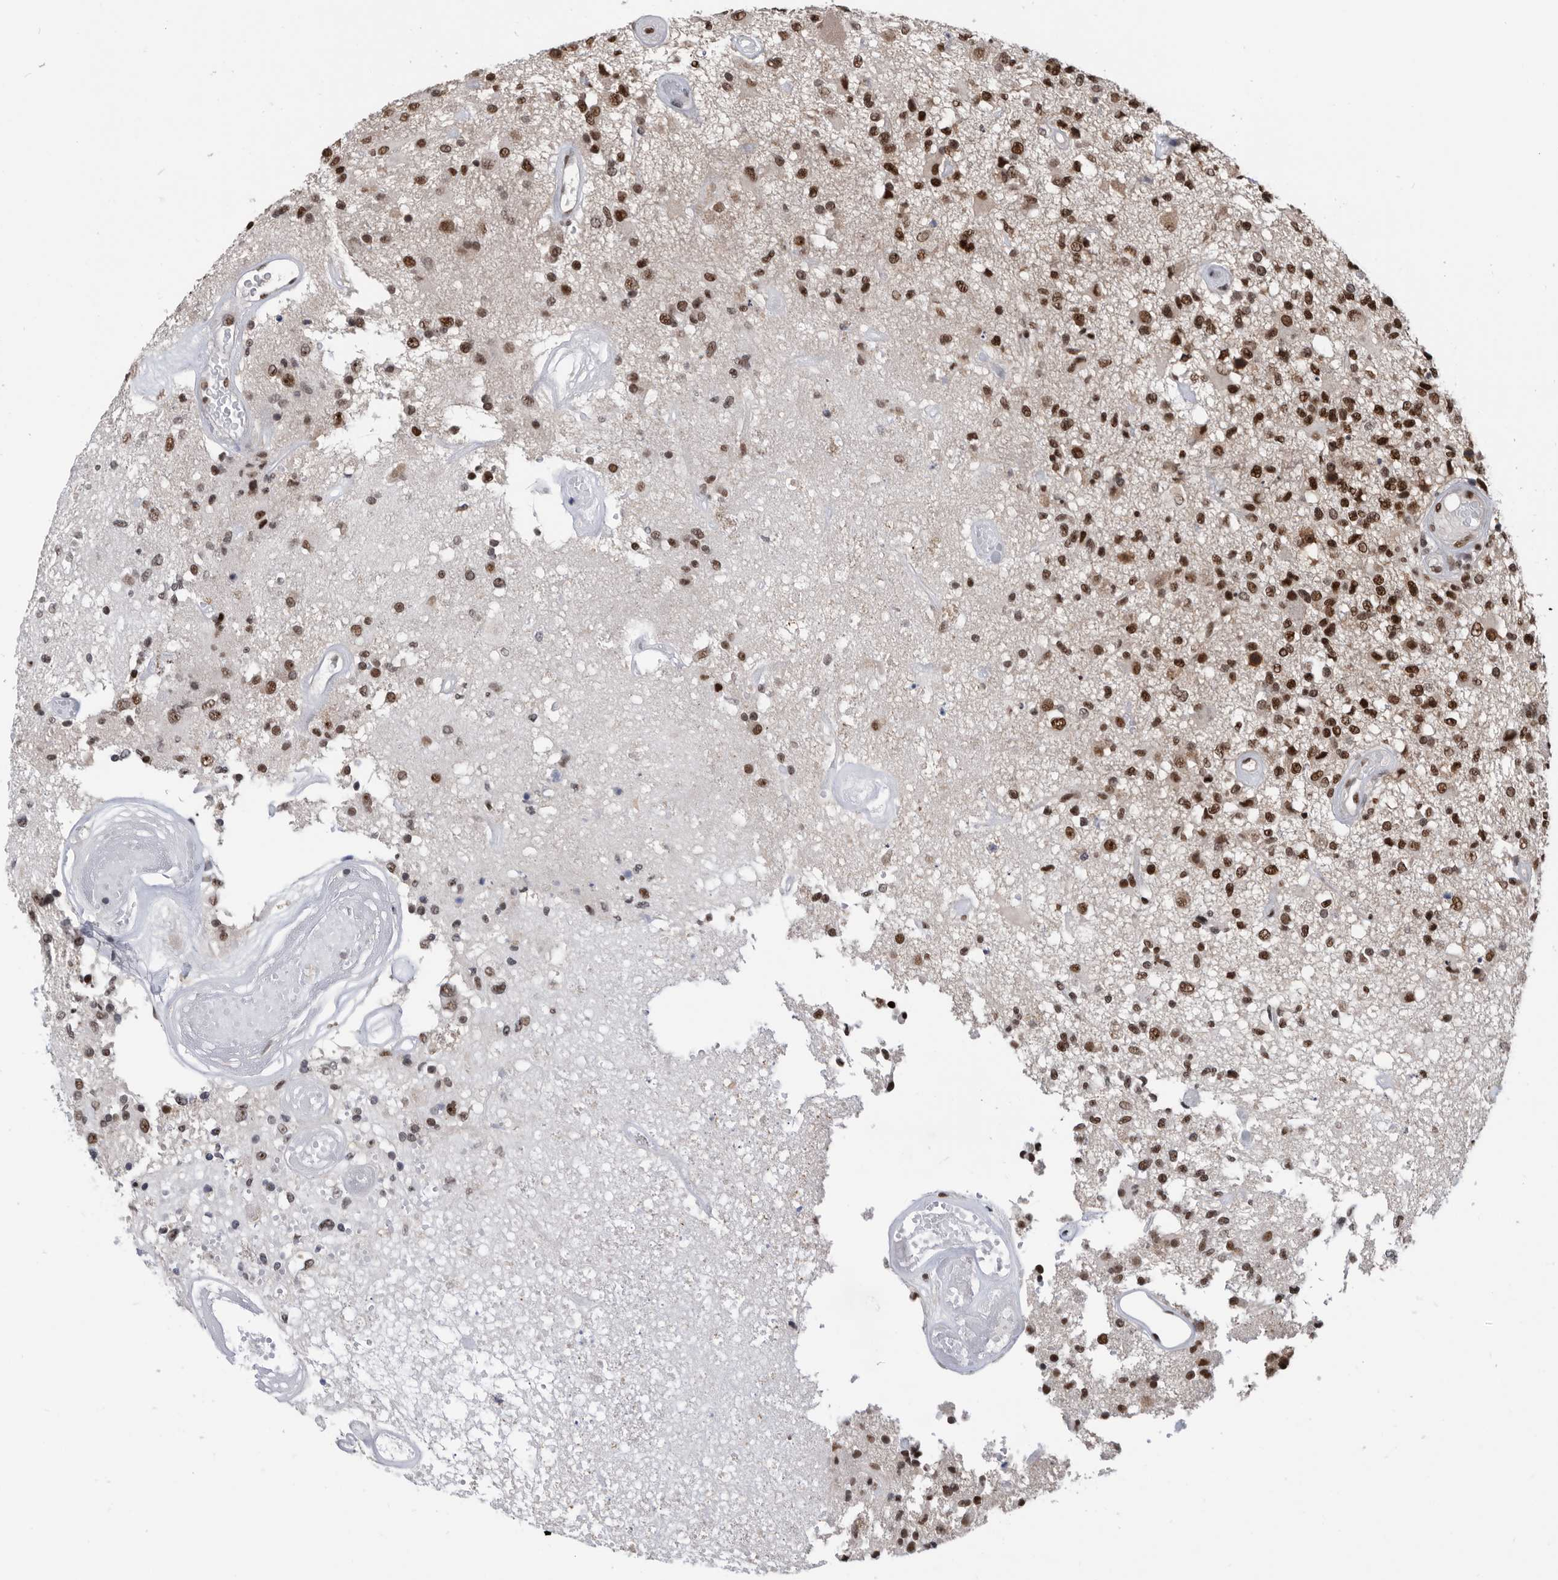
{"staining": {"intensity": "strong", "quantity": ">75%", "location": "nuclear"}, "tissue": "glioma", "cell_type": "Tumor cells", "image_type": "cancer", "snomed": [{"axis": "morphology", "description": "Glioma, malignant, High grade"}, {"axis": "morphology", "description": "Glioblastoma, NOS"}, {"axis": "topography", "description": "Brain"}], "caption": "High-magnification brightfield microscopy of glioma stained with DAB (brown) and counterstained with hematoxylin (blue). tumor cells exhibit strong nuclear expression is identified in about>75% of cells. Immunohistochemistry stains the protein in brown and the nuclei are stained blue.", "gene": "ZNF260", "patient": {"sex": "male", "age": 60}}